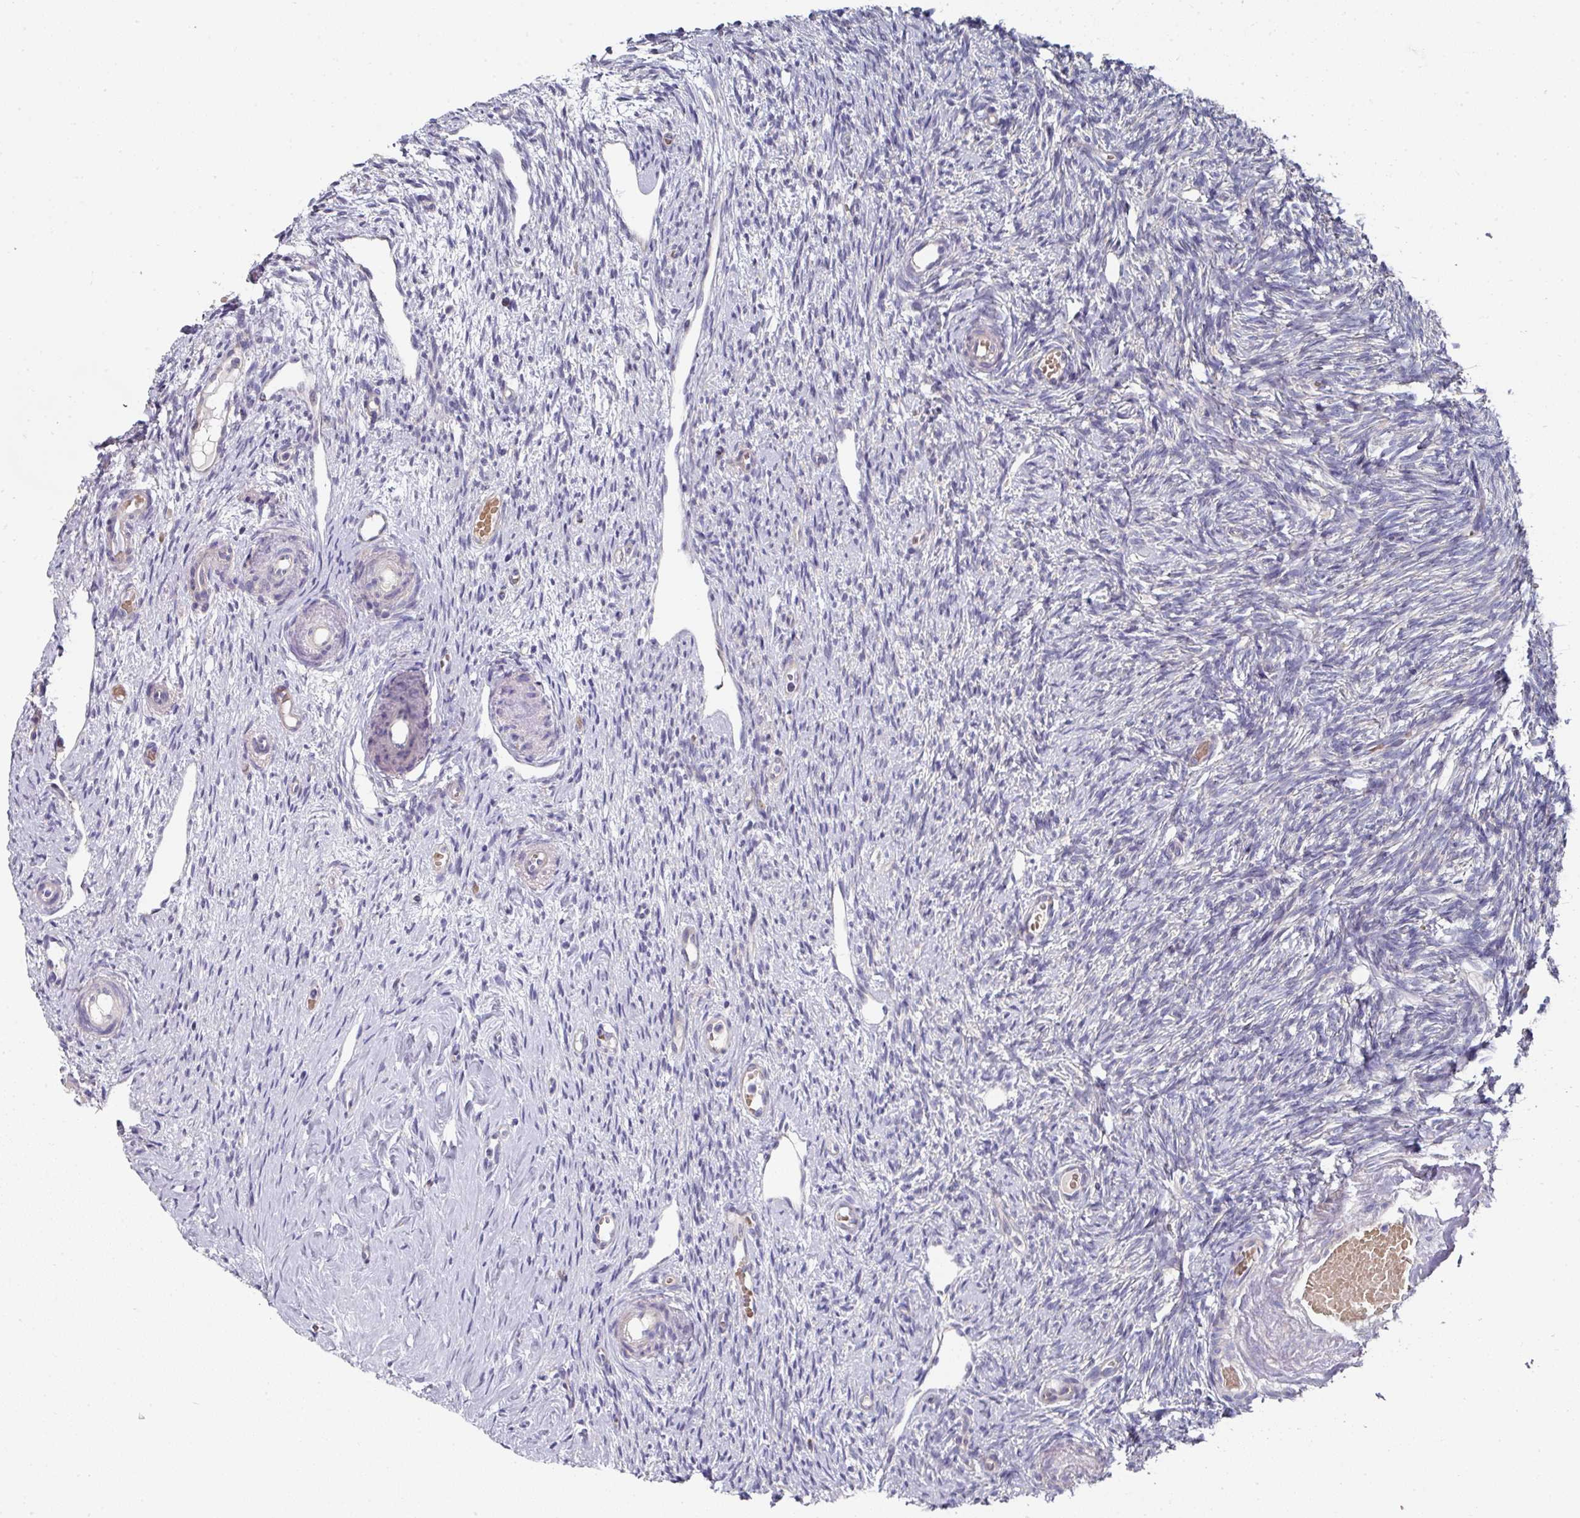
{"staining": {"intensity": "weak", "quantity": "<25%", "location": "cytoplasmic/membranous"}, "tissue": "ovary", "cell_type": "Follicle cells", "image_type": "normal", "snomed": [{"axis": "morphology", "description": "Normal tissue, NOS"}, {"axis": "topography", "description": "Ovary"}], "caption": "The micrograph shows no staining of follicle cells in unremarkable ovary.", "gene": "PYROXD2", "patient": {"sex": "female", "age": 51}}